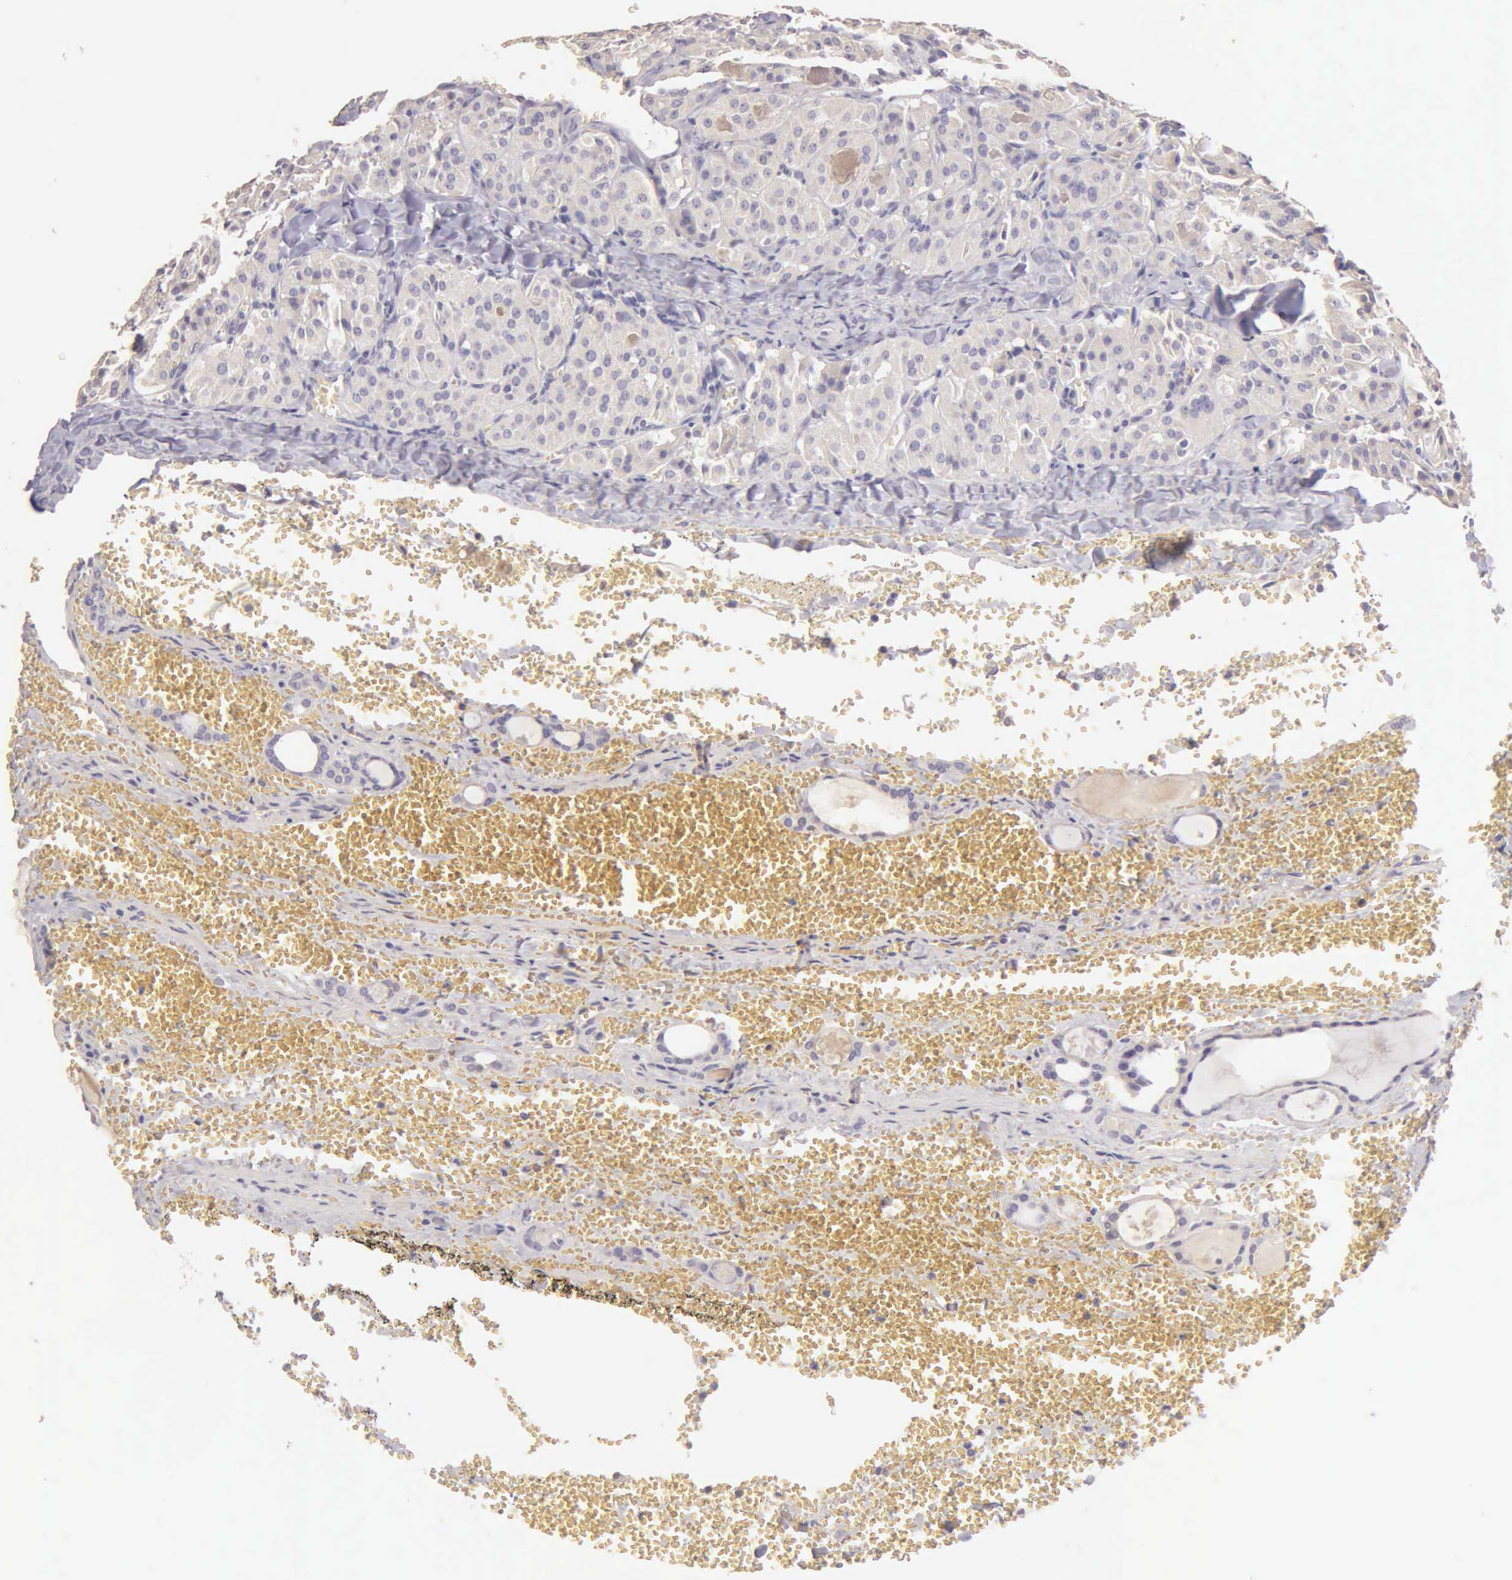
{"staining": {"intensity": "negative", "quantity": "none", "location": "none"}, "tissue": "thyroid cancer", "cell_type": "Tumor cells", "image_type": "cancer", "snomed": [{"axis": "morphology", "description": "Carcinoma, NOS"}, {"axis": "topography", "description": "Thyroid gland"}], "caption": "DAB (3,3'-diaminobenzidine) immunohistochemical staining of thyroid cancer (carcinoma) exhibits no significant expression in tumor cells.", "gene": "ESR1", "patient": {"sex": "male", "age": 76}}